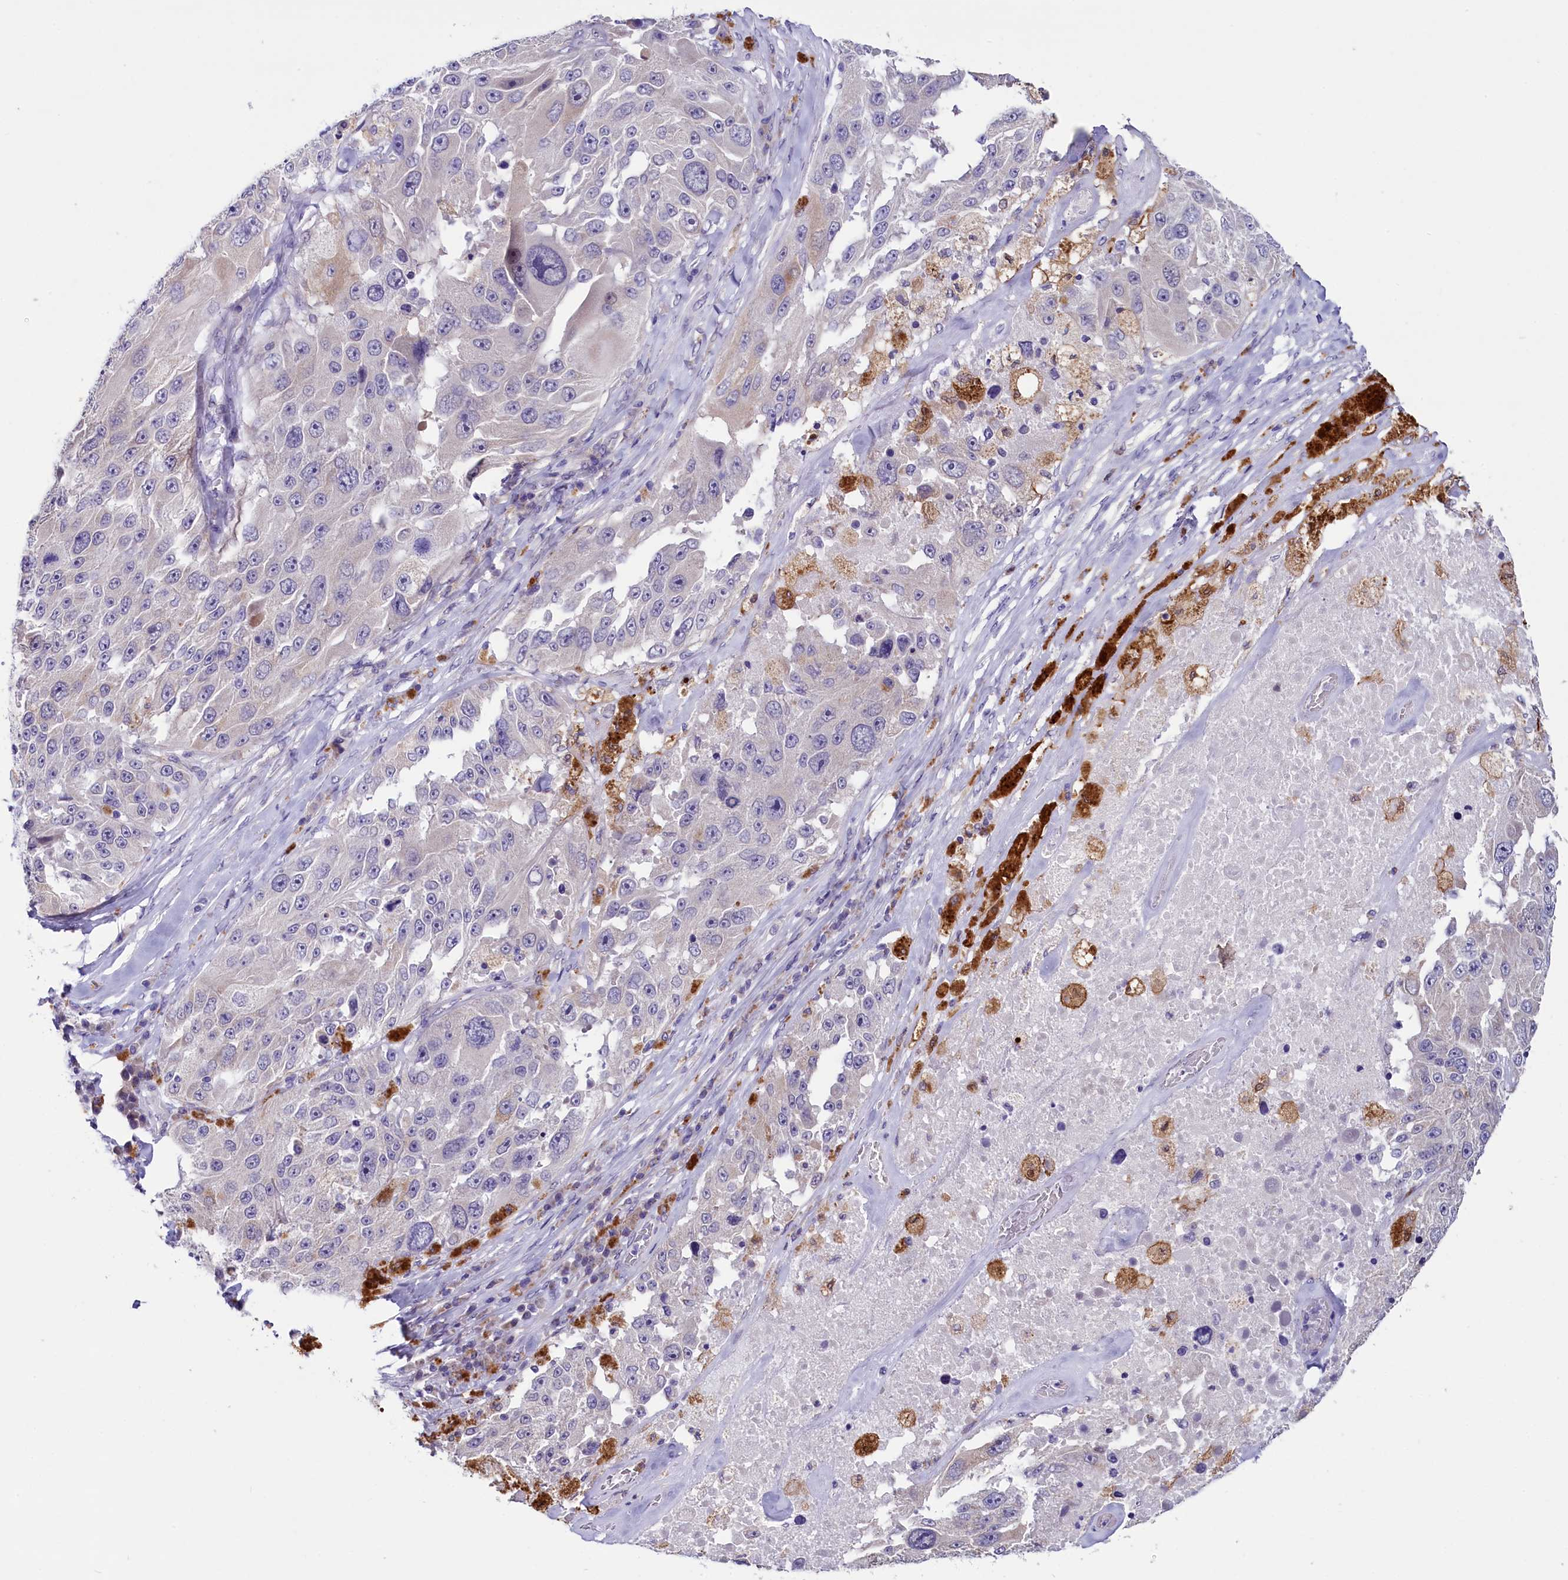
{"staining": {"intensity": "negative", "quantity": "none", "location": "none"}, "tissue": "melanoma", "cell_type": "Tumor cells", "image_type": "cancer", "snomed": [{"axis": "morphology", "description": "Malignant melanoma, Metastatic site"}, {"axis": "topography", "description": "Lymph node"}], "caption": "A photomicrograph of melanoma stained for a protein exhibits no brown staining in tumor cells.", "gene": "SCD5", "patient": {"sex": "male", "age": 62}}